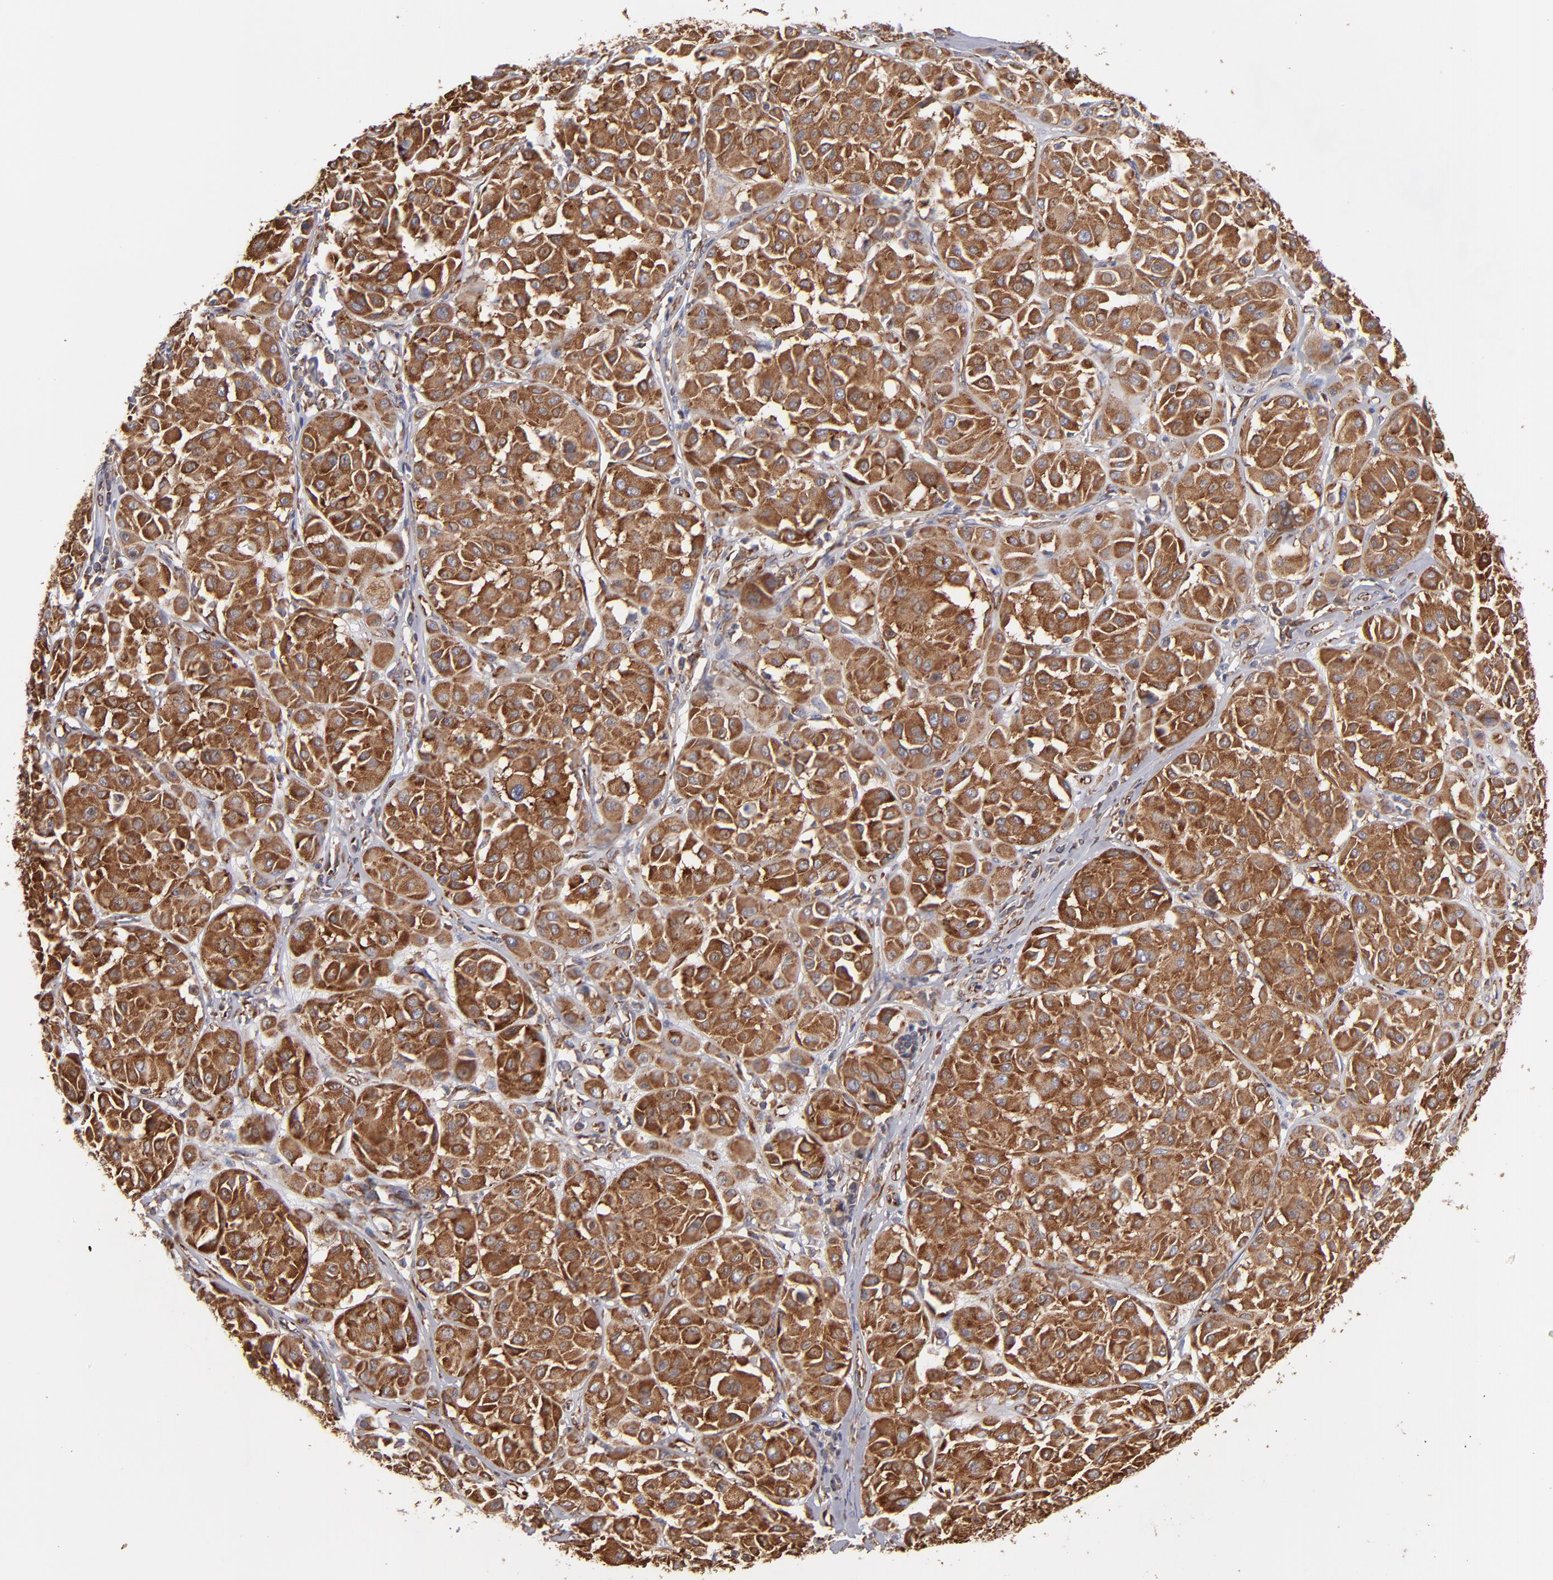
{"staining": {"intensity": "strong", "quantity": ">75%", "location": "cytoplasmic/membranous"}, "tissue": "melanoma", "cell_type": "Tumor cells", "image_type": "cancer", "snomed": [{"axis": "morphology", "description": "Malignant melanoma, Metastatic site"}, {"axis": "topography", "description": "Soft tissue"}], "caption": "Immunohistochemistry (IHC) photomicrograph of human melanoma stained for a protein (brown), which exhibits high levels of strong cytoplasmic/membranous staining in approximately >75% of tumor cells.", "gene": "KTN1", "patient": {"sex": "male", "age": 41}}